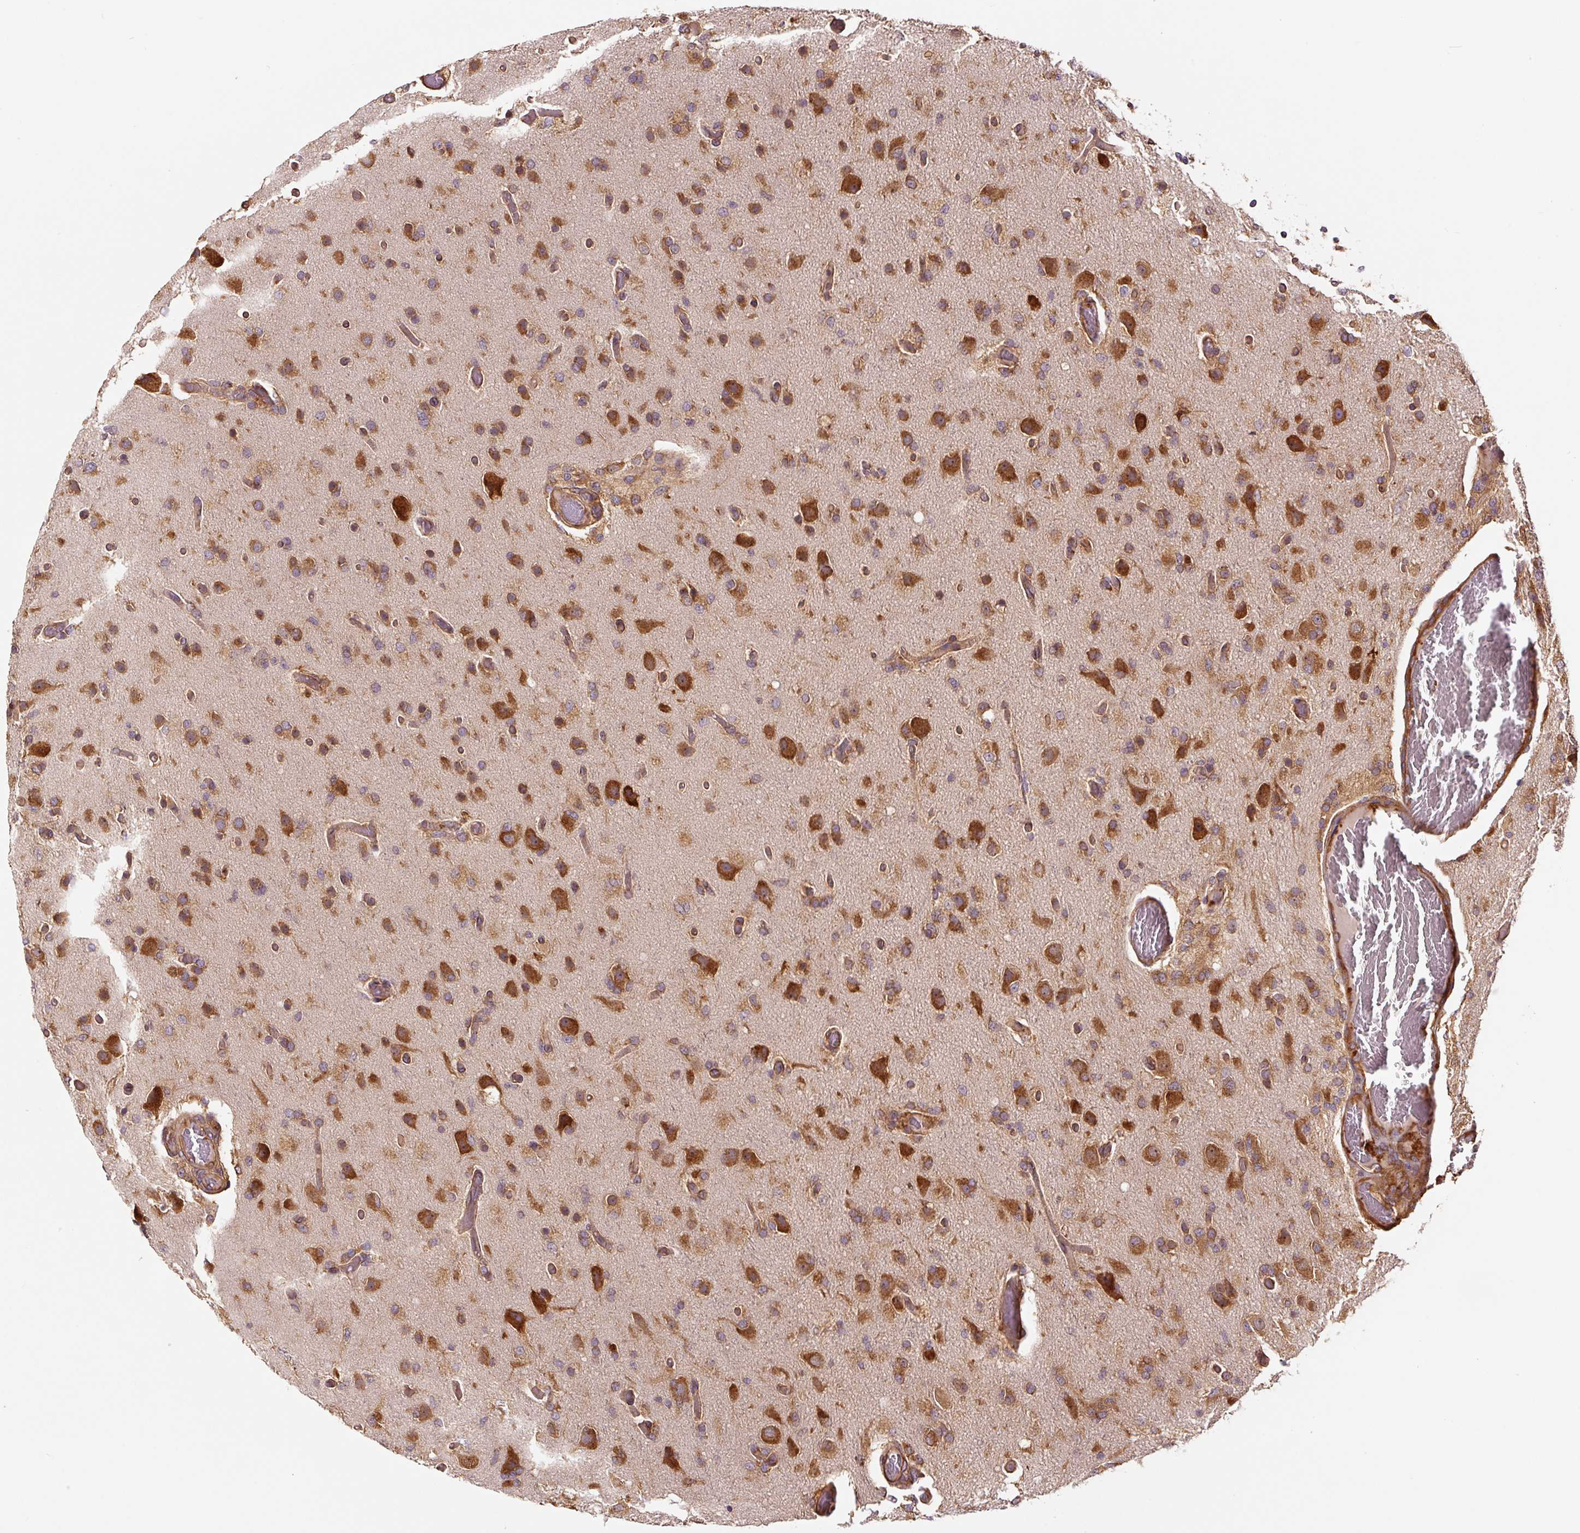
{"staining": {"intensity": "moderate", "quantity": ">75%", "location": "cytoplasmic/membranous"}, "tissue": "glioma", "cell_type": "Tumor cells", "image_type": "cancer", "snomed": [{"axis": "morphology", "description": "Glioma, malignant, High grade"}, {"axis": "topography", "description": "Brain"}], "caption": "This photomicrograph demonstrates immunohistochemistry (IHC) staining of glioma, with medium moderate cytoplasmic/membranous staining in approximately >75% of tumor cells.", "gene": "EIF2S2", "patient": {"sex": "female", "age": 74}}